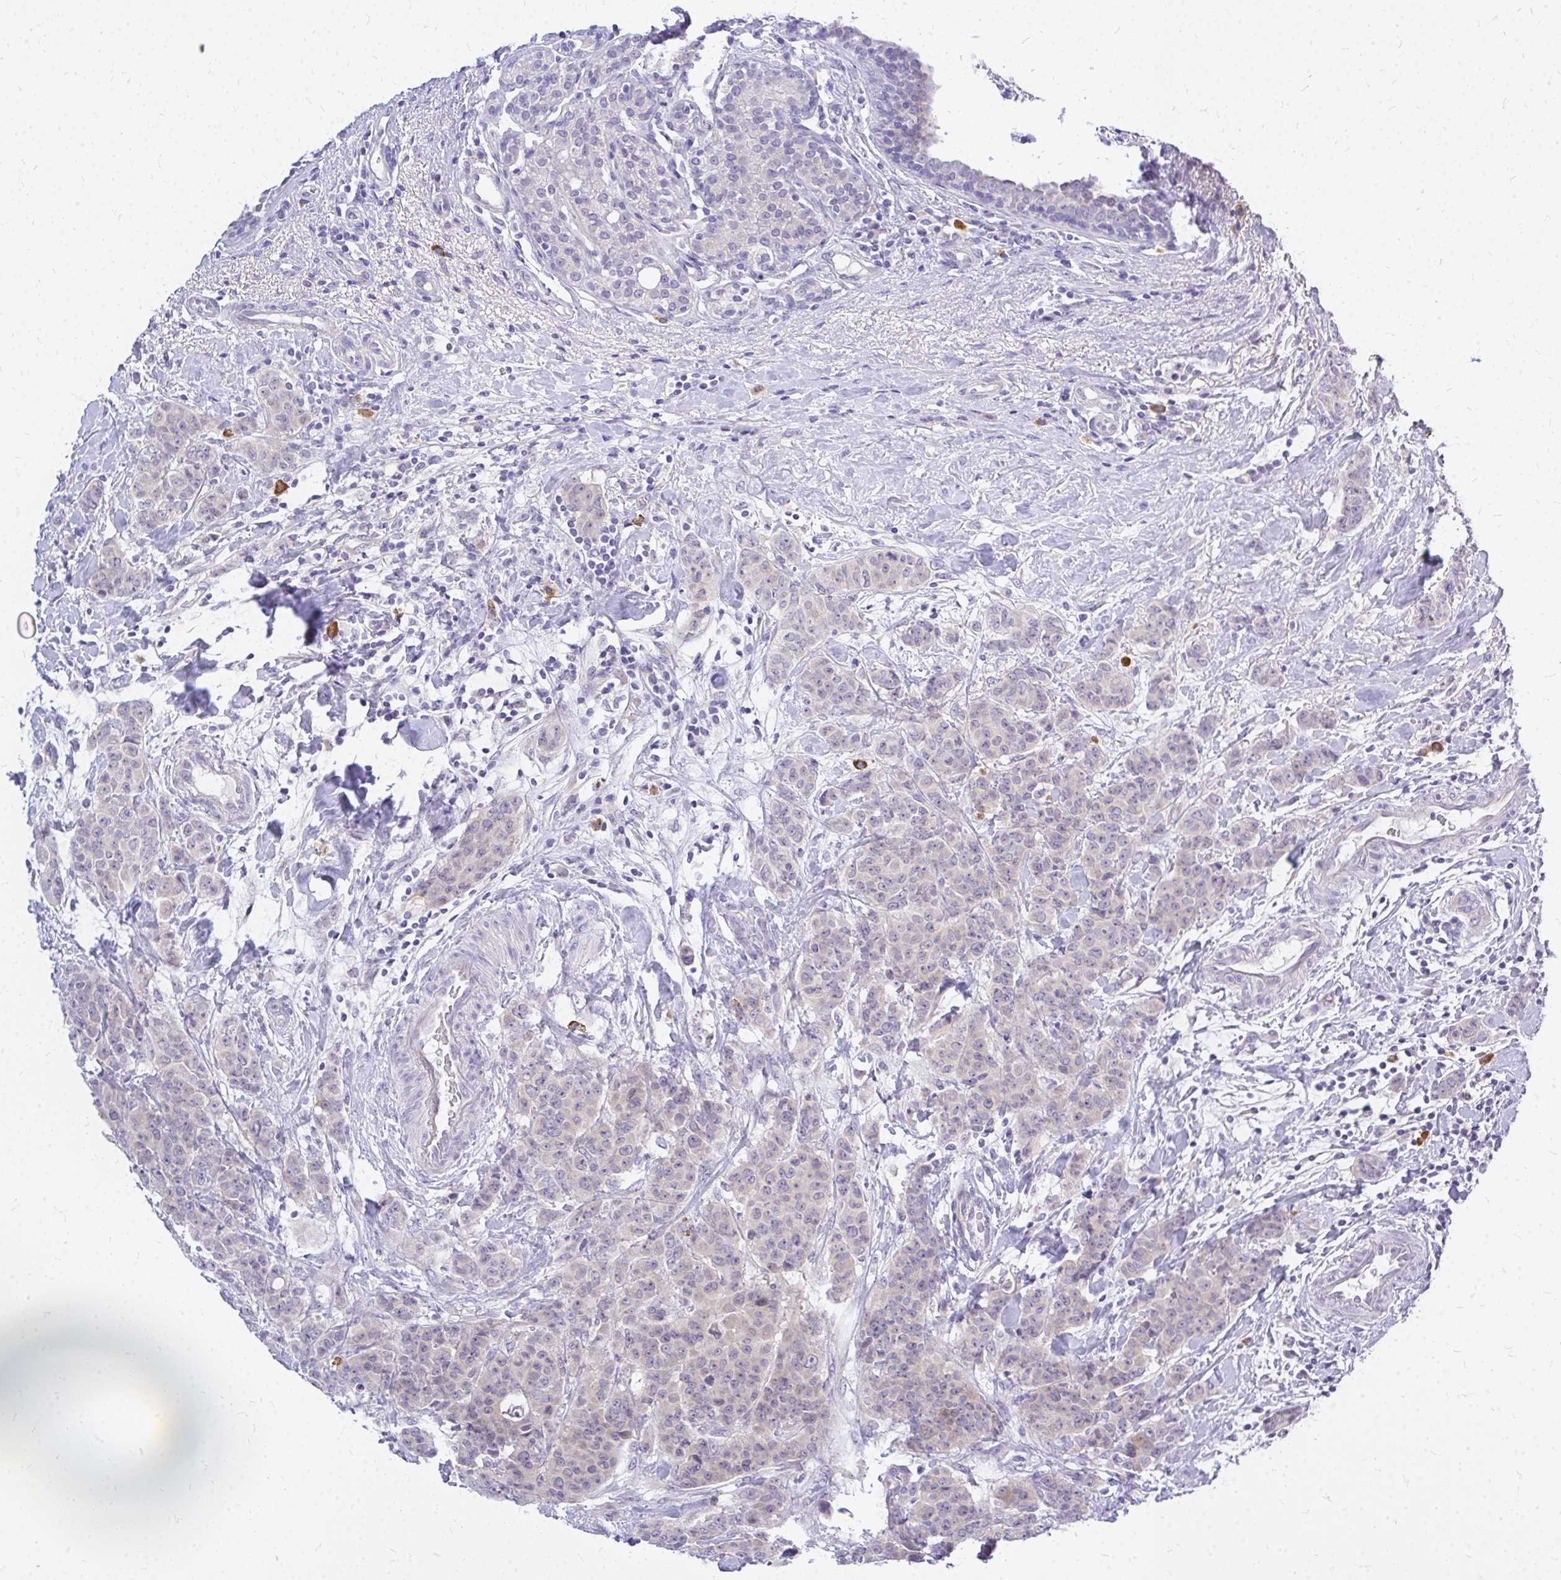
{"staining": {"intensity": "negative", "quantity": "none", "location": "none"}, "tissue": "breast cancer", "cell_type": "Tumor cells", "image_type": "cancer", "snomed": [{"axis": "morphology", "description": "Duct carcinoma"}, {"axis": "topography", "description": "Breast"}], "caption": "High magnification brightfield microscopy of breast intraductal carcinoma stained with DAB (brown) and counterstained with hematoxylin (blue): tumor cells show no significant expression. Nuclei are stained in blue.", "gene": "MAP1LC3A", "patient": {"sex": "female", "age": 40}}